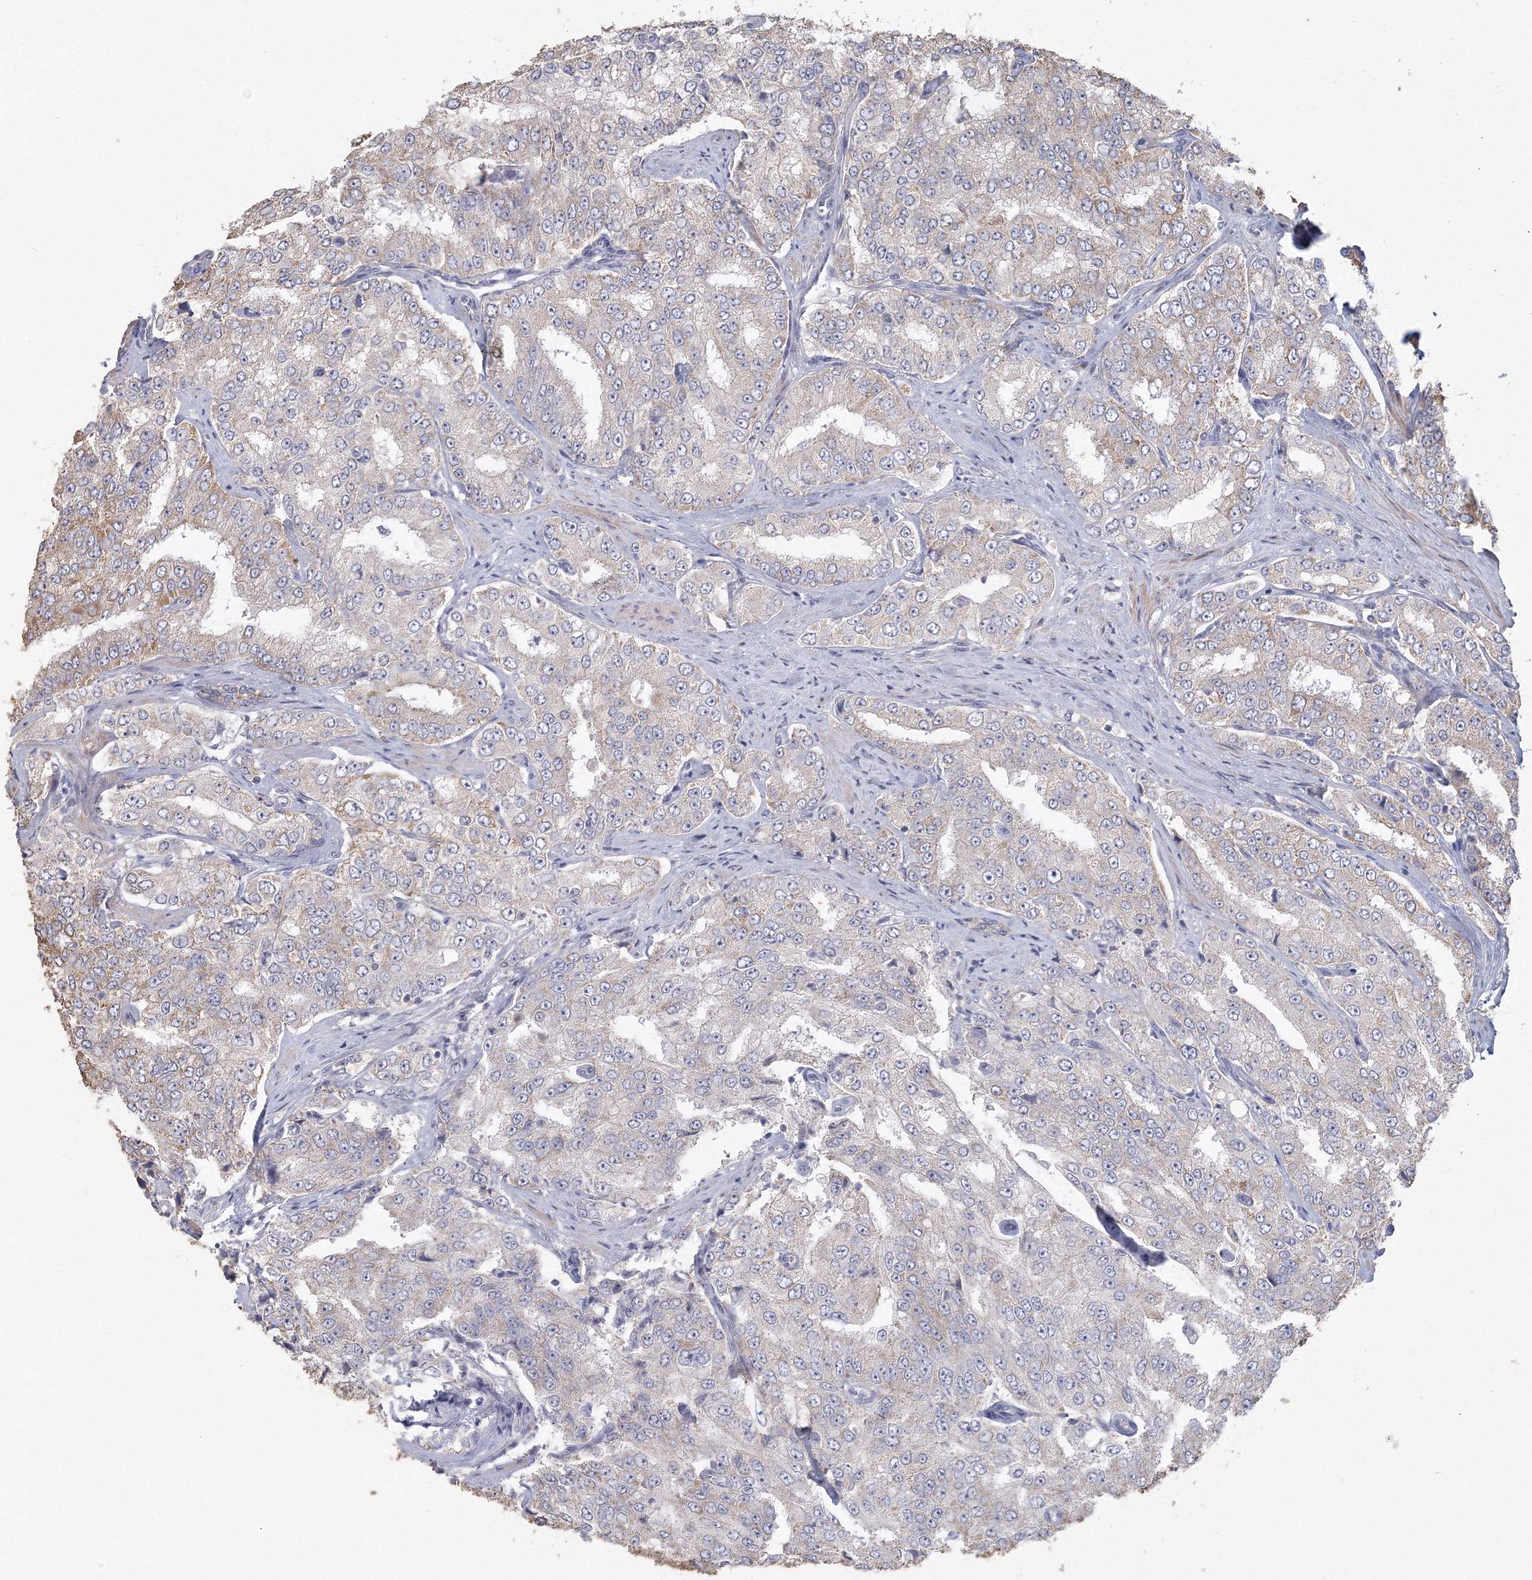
{"staining": {"intensity": "negative", "quantity": "none", "location": "none"}, "tissue": "prostate cancer", "cell_type": "Tumor cells", "image_type": "cancer", "snomed": [{"axis": "morphology", "description": "Adenocarcinoma, High grade"}, {"axis": "topography", "description": "Prostate"}], "caption": "Human adenocarcinoma (high-grade) (prostate) stained for a protein using immunohistochemistry exhibits no staining in tumor cells.", "gene": "TACC2", "patient": {"sex": "male", "age": 58}}